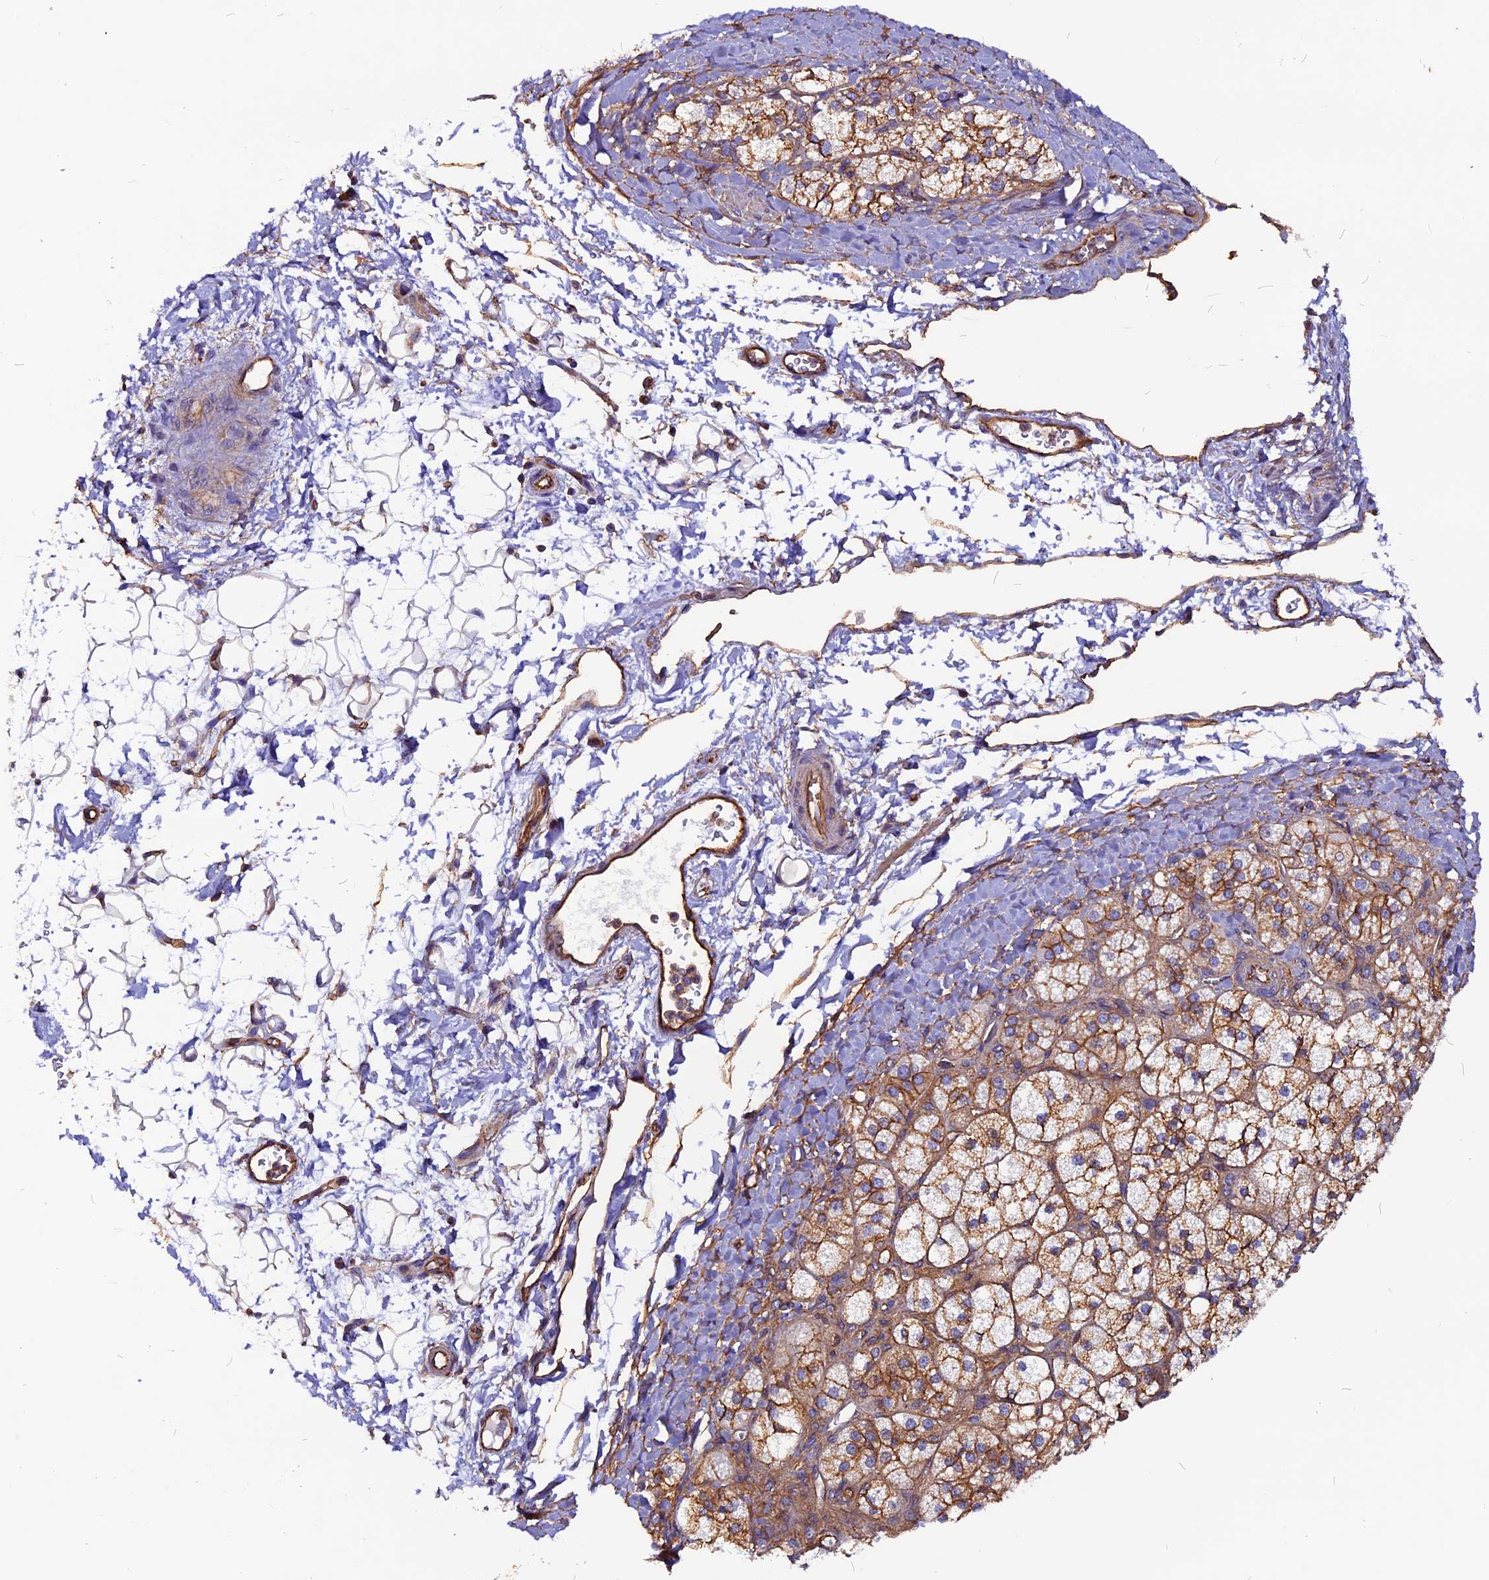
{"staining": {"intensity": "strong", "quantity": ">75%", "location": "cytoplasmic/membranous"}, "tissue": "adrenal gland", "cell_type": "Glandular cells", "image_type": "normal", "snomed": [{"axis": "morphology", "description": "Normal tissue, NOS"}, {"axis": "topography", "description": "Adrenal gland"}], "caption": "Immunohistochemical staining of benign adrenal gland exhibits >75% levels of strong cytoplasmic/membranous protein positivity in approximately >75% of glandular cells.", "gene": "ZNF749", "patient": {"sex": "male", "age": 61}}